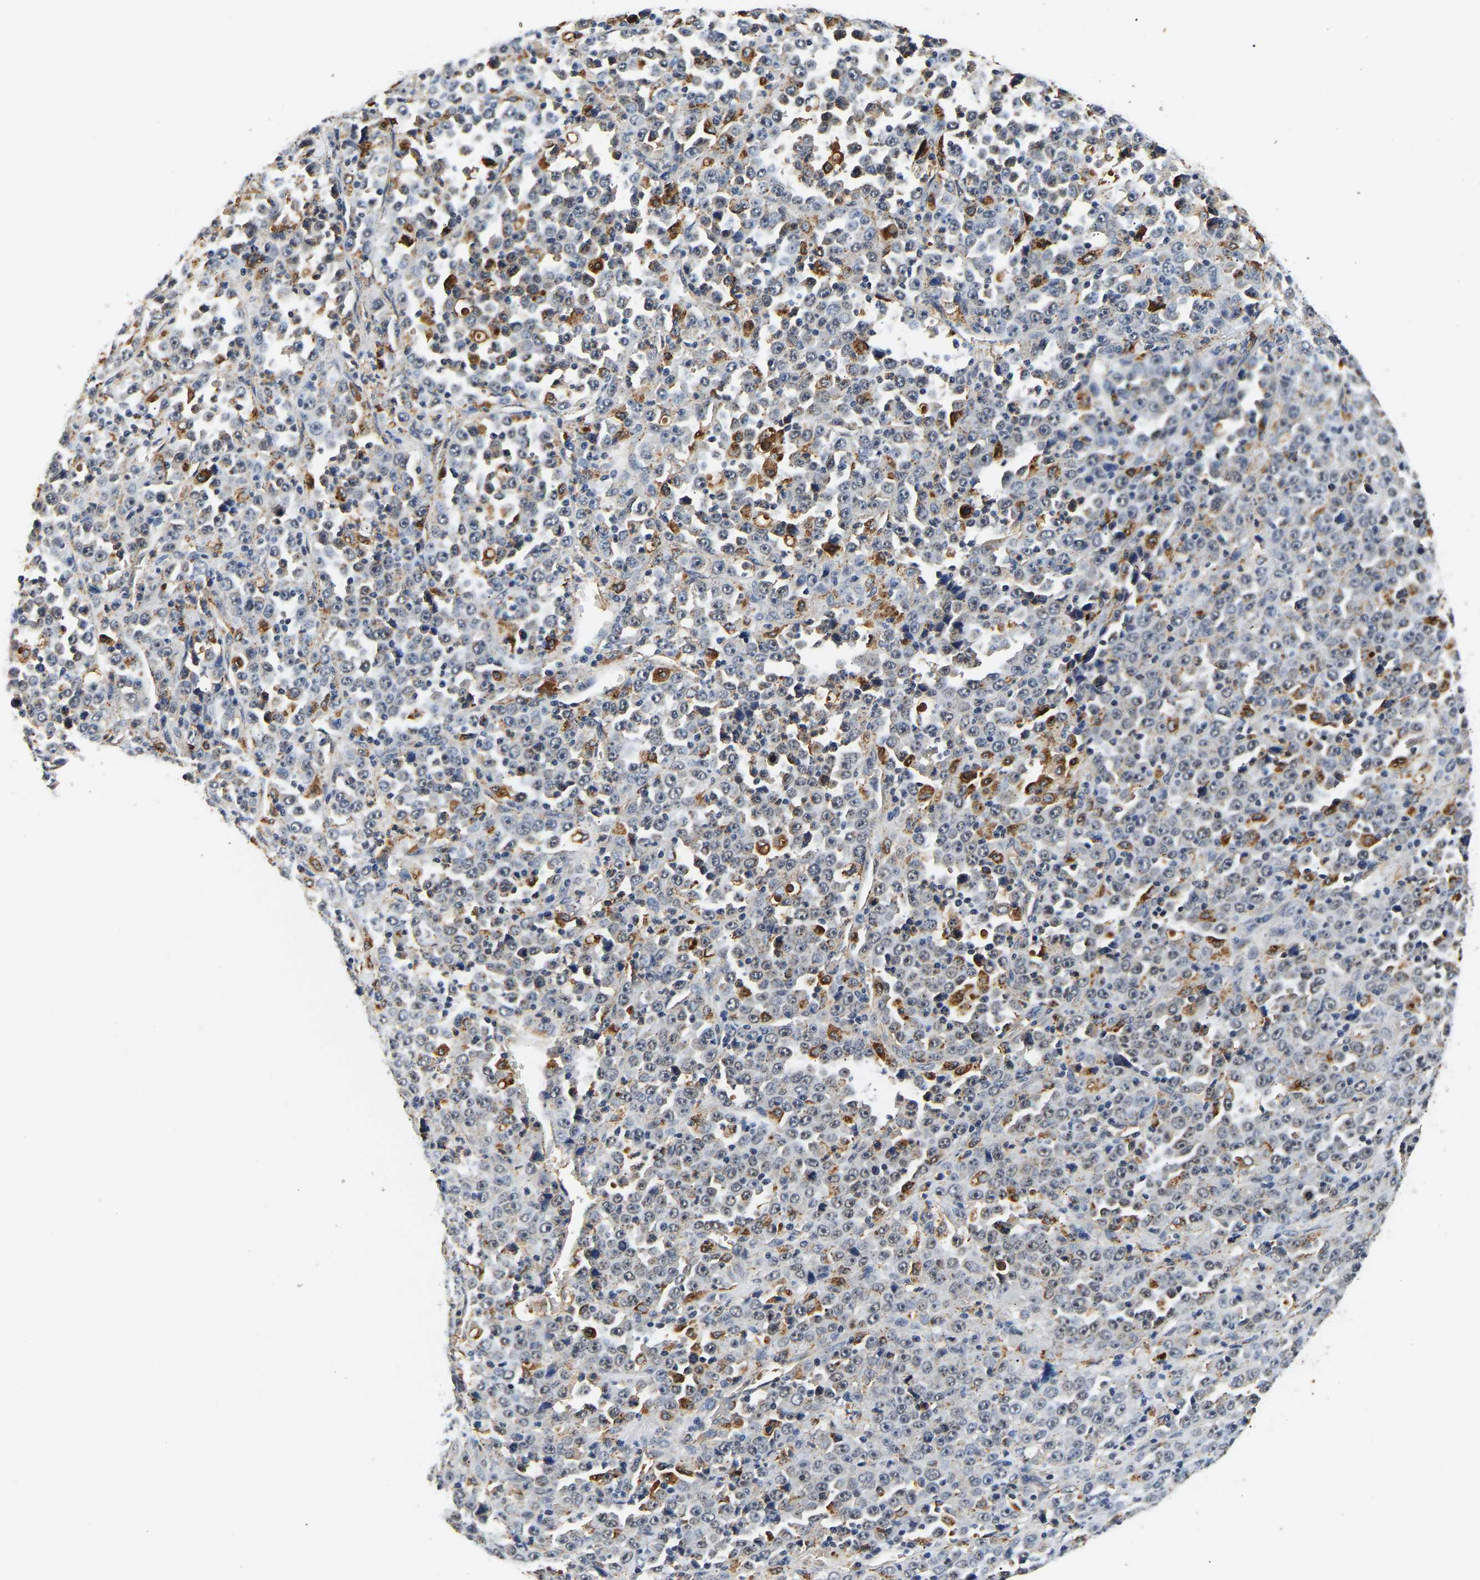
{"staining": {"intensity": "negative", "quantity": "none", "location": "none"}, "tissue": "stomach cancer", "cell_type": "Tumor cells", "image_type": "cancer", "snomed": [{"axis": "morphology", "description": "Normal tissue, NOS"}, {"axis": "morphology", "description": "Adenocarcinoma, NOS"}, {"axis": "topography", "description": "Stomach, upper"}, {"axis": "topography", "description": "Stomach"}], "caption": "Immunohistochemistry (IHC) histopathology image of stomach cancer stained for a protein (brown), which displays no staining in tumor cells.", "gene": "SMU1", "patient": {"sex": "male", "age": 59}}